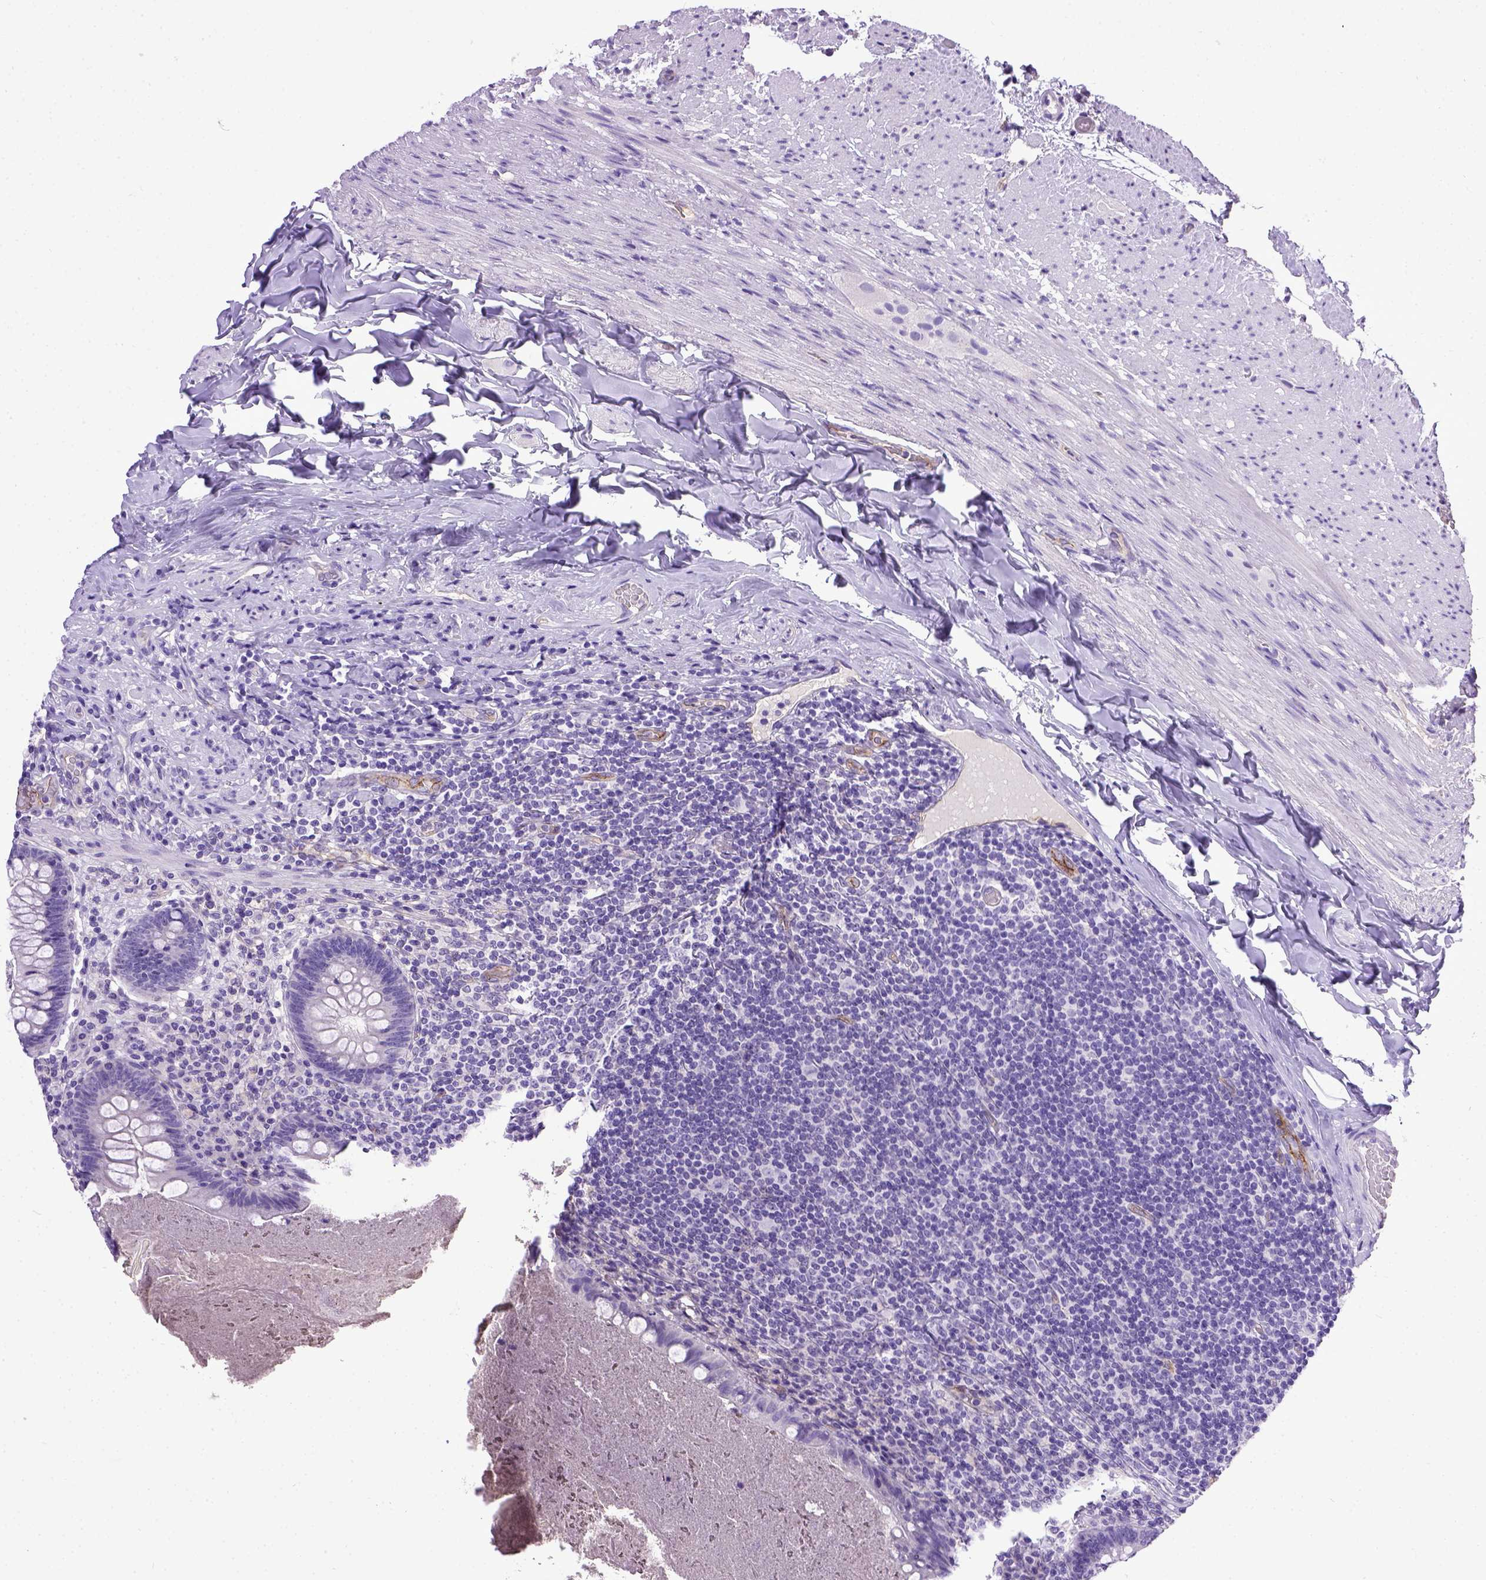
{"staining": {"intensity": "negative", "quantity": "none", "location": "none"}, "tissue": "appendix", "cell_type": "Glandular cells", "image_type": "normal", "snomed": [{"axis": "morphology", "description": "Normal tissue, NOS"}, {"axis": "topography", "description": "Appendix"}], "caption": "Appendix stained for a protein using immunohistochemistry exhibits no positivity glandular cells.", "gene": "ENG", "patient": {"sex": "male", "age": 47}}